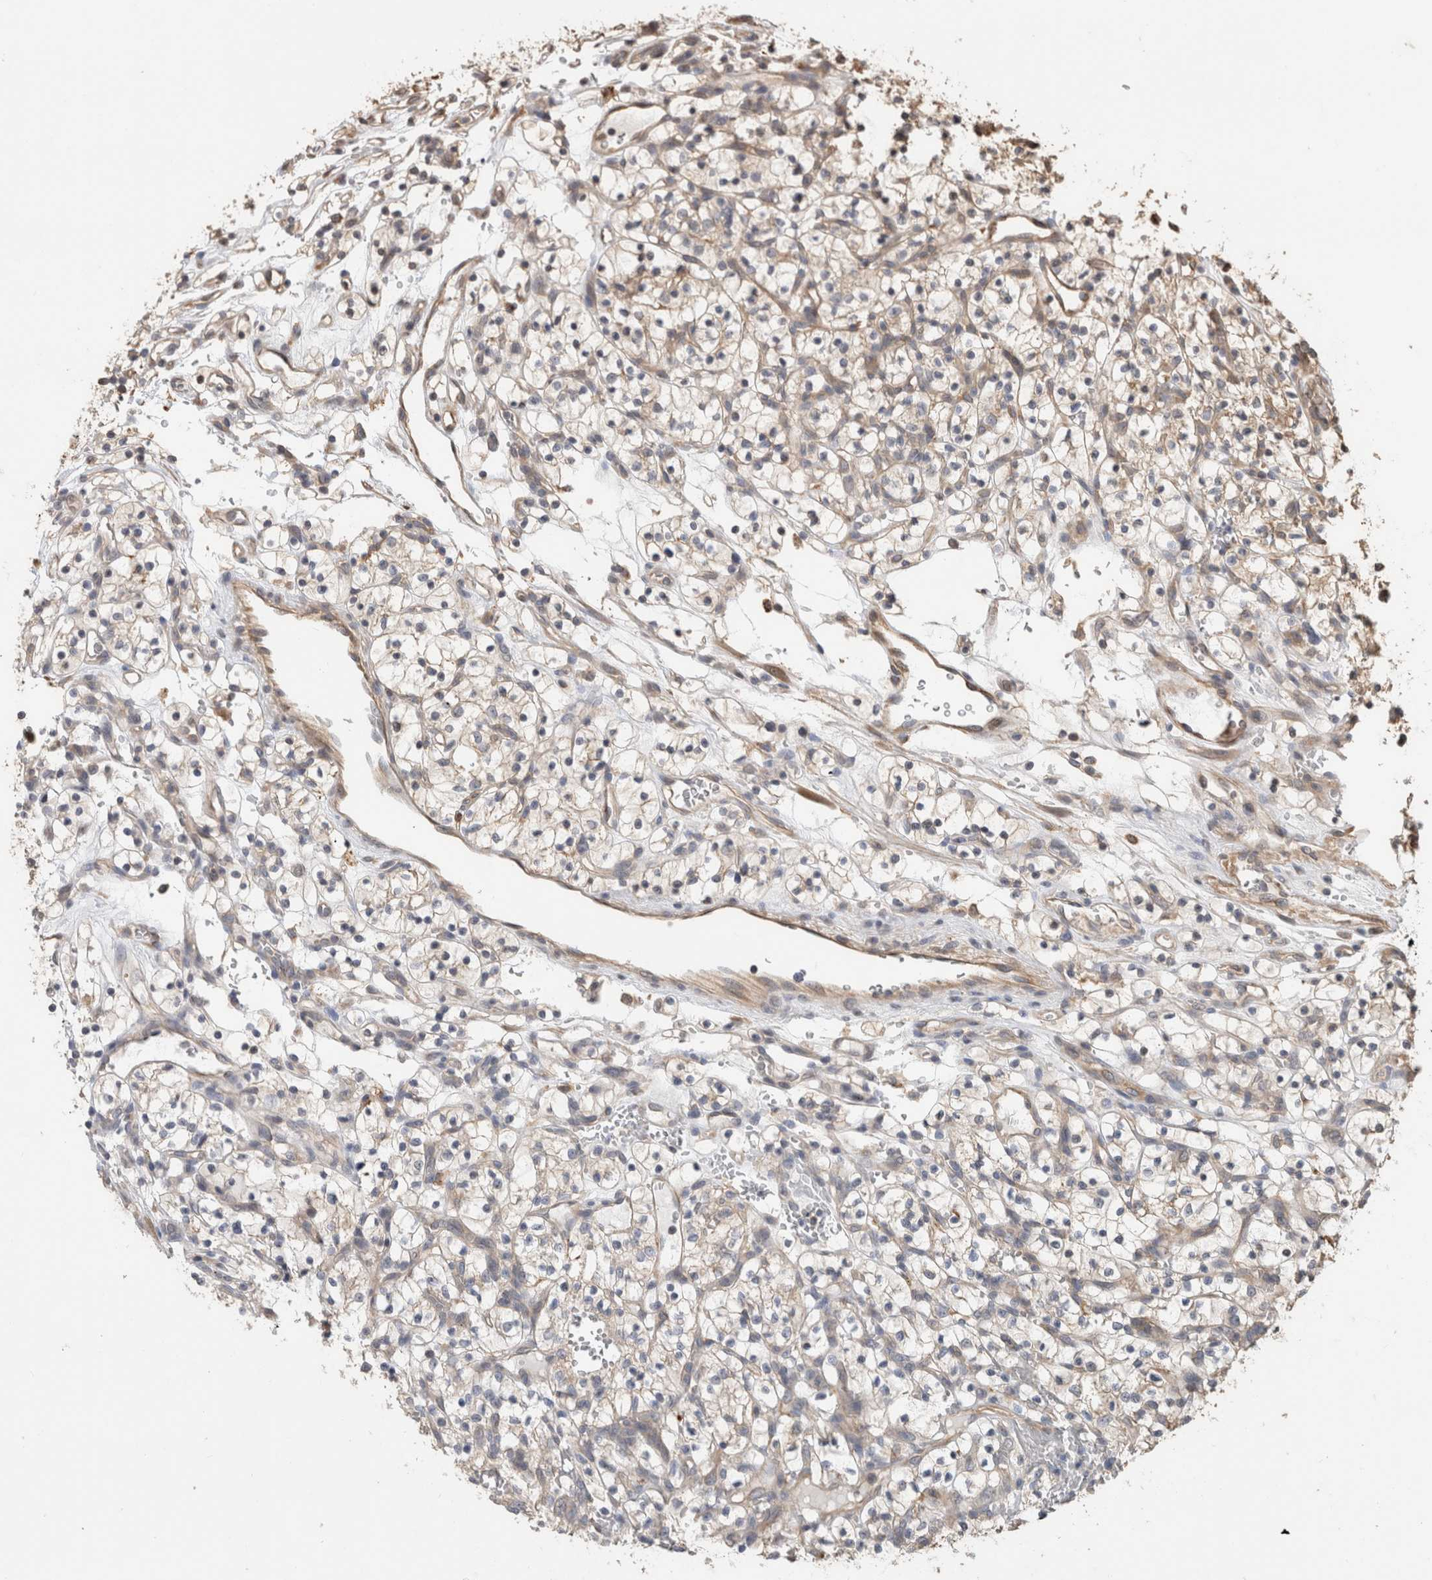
{"staining": {"intensity": "weak", "quantity": "<25%", "location": "cytoplasmic/membranous"}, "tissue": "renal cancer", "cell_type": "Tumor cells", "image_type": "cancer", "snomed": [{"axis": "morphology", "description": "Adenocarcinoma, NOS"}, {"axis": "topography", "description": "Kidney"}], "caption": "Immunohistochemical staining of renal cancer (adenocarcinoma) exhibits no significant staining in tumor cells.", "gene": "CLIP1", "patient": {"sex": "female", "age": 57}}